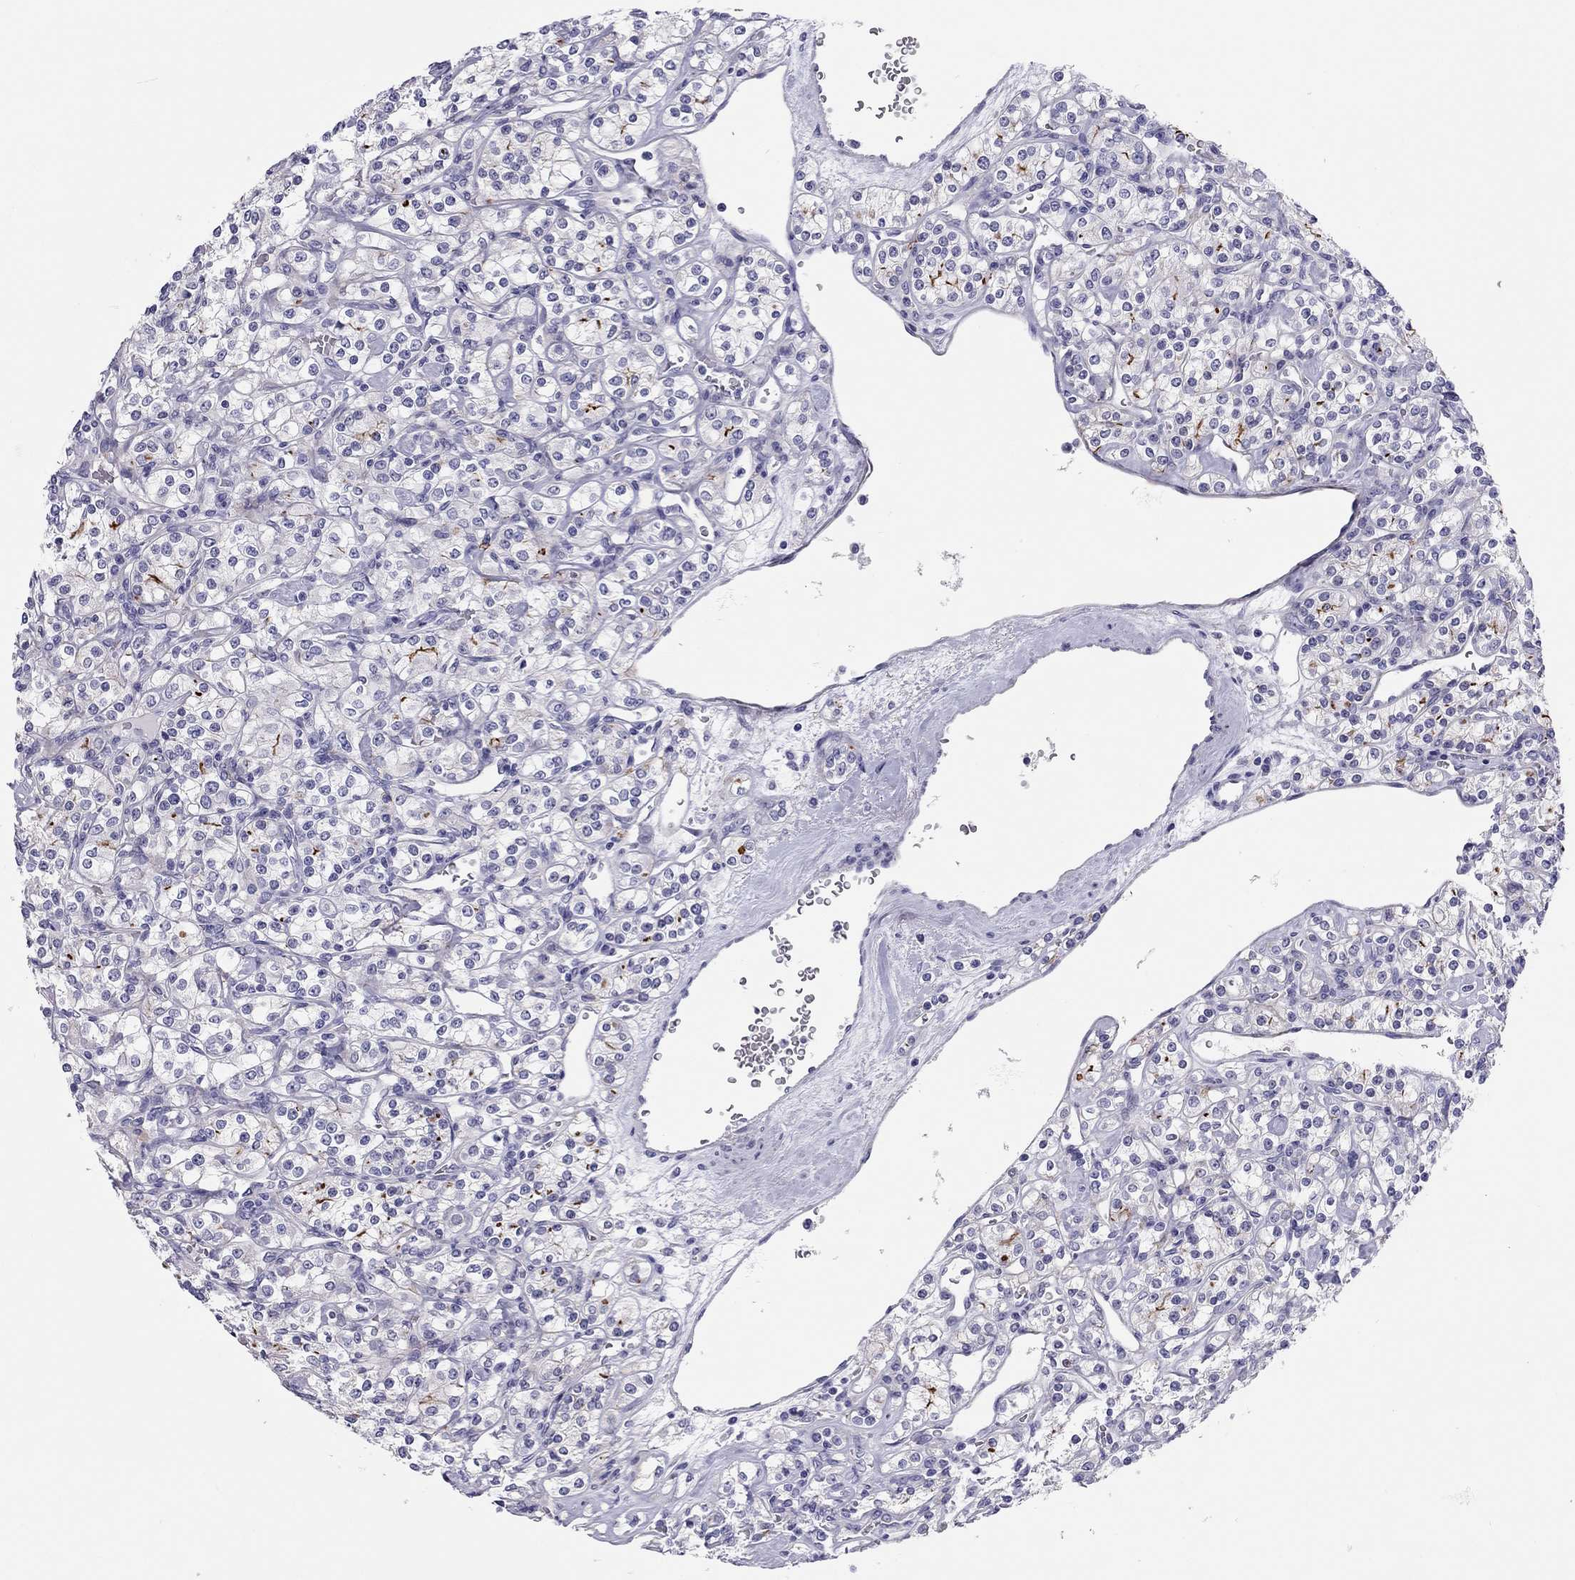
{"staining": {"intensity": "negative", "quantity": "none", "location": "none"}, "tissue": "renal cancer", "cell_type": "Tumor cells", "image_type": "cancer", "snomed": [{"axis": "morphology", "description": "Adenocarcinoma, NOS"}, {"axis": "topography", "description": "Kidney"}], "caption": "Tumor cells show no significant staining in renal adenocarcinoma.", "gene": "SCARB1", "patient": {"sex": "male", "age": 77}}